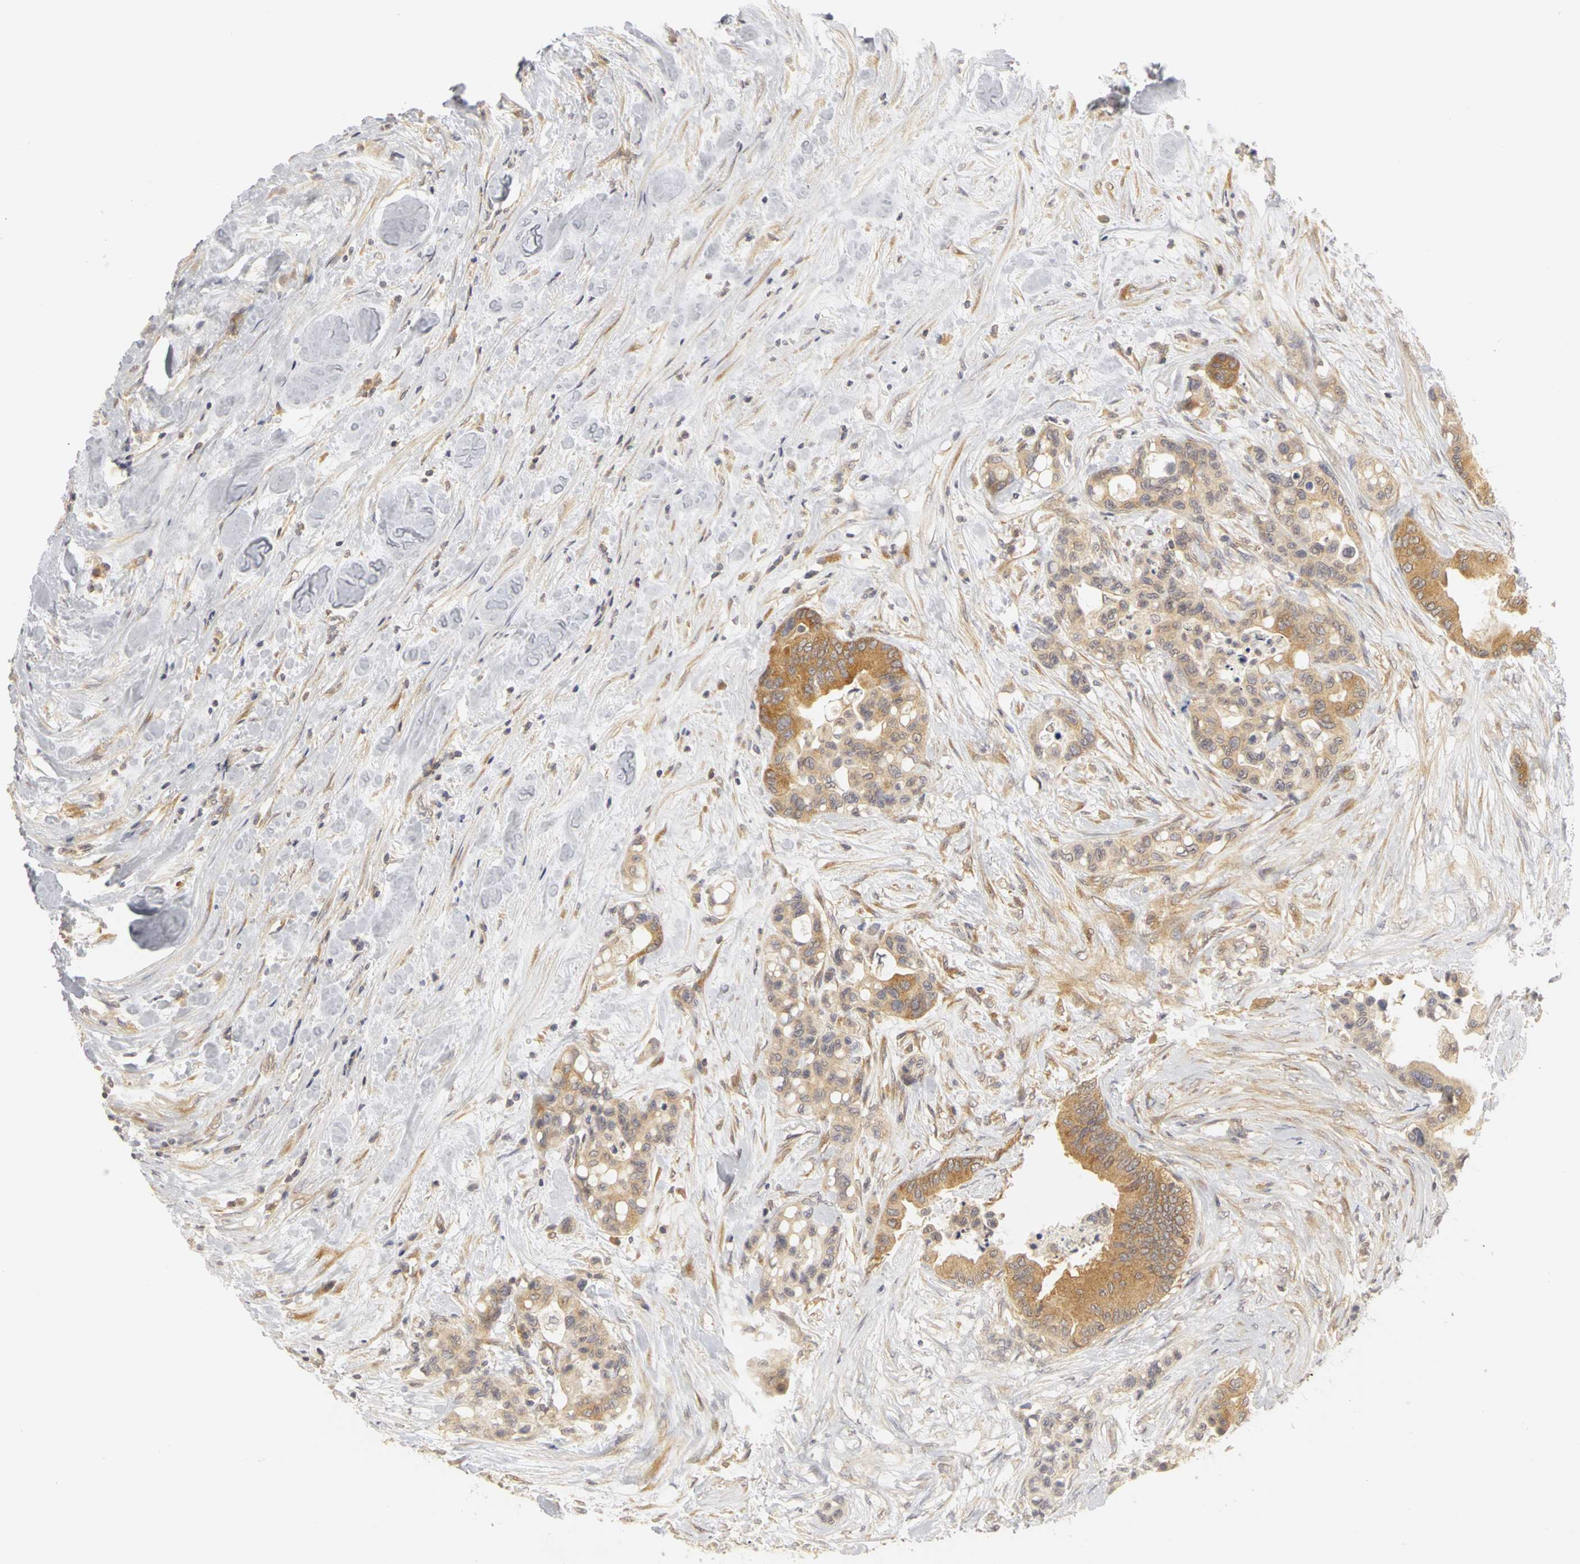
{"staining": {"intensity": "moderate", "quantity": ">75%", "location": "cytoplasmic/membranous"}, "tissue": "colorectal cancer", "cell_type": "Tumor cells", "image_type": "cancer", "snomed": [{"axis": "morphology", "description": "Adenocarcinoma, NOS"}, {"axis": "topography", "description": "Colon"}], "caption": "About >75% of tumor cells in human colorectal adenocarcinoma demonstrate moderate cytoplasmic/membranous protein expression as visualized by brown immunohistochemical staining.", "gene": "IRAK1", "patient": {"sex": "male", "age": 82}}